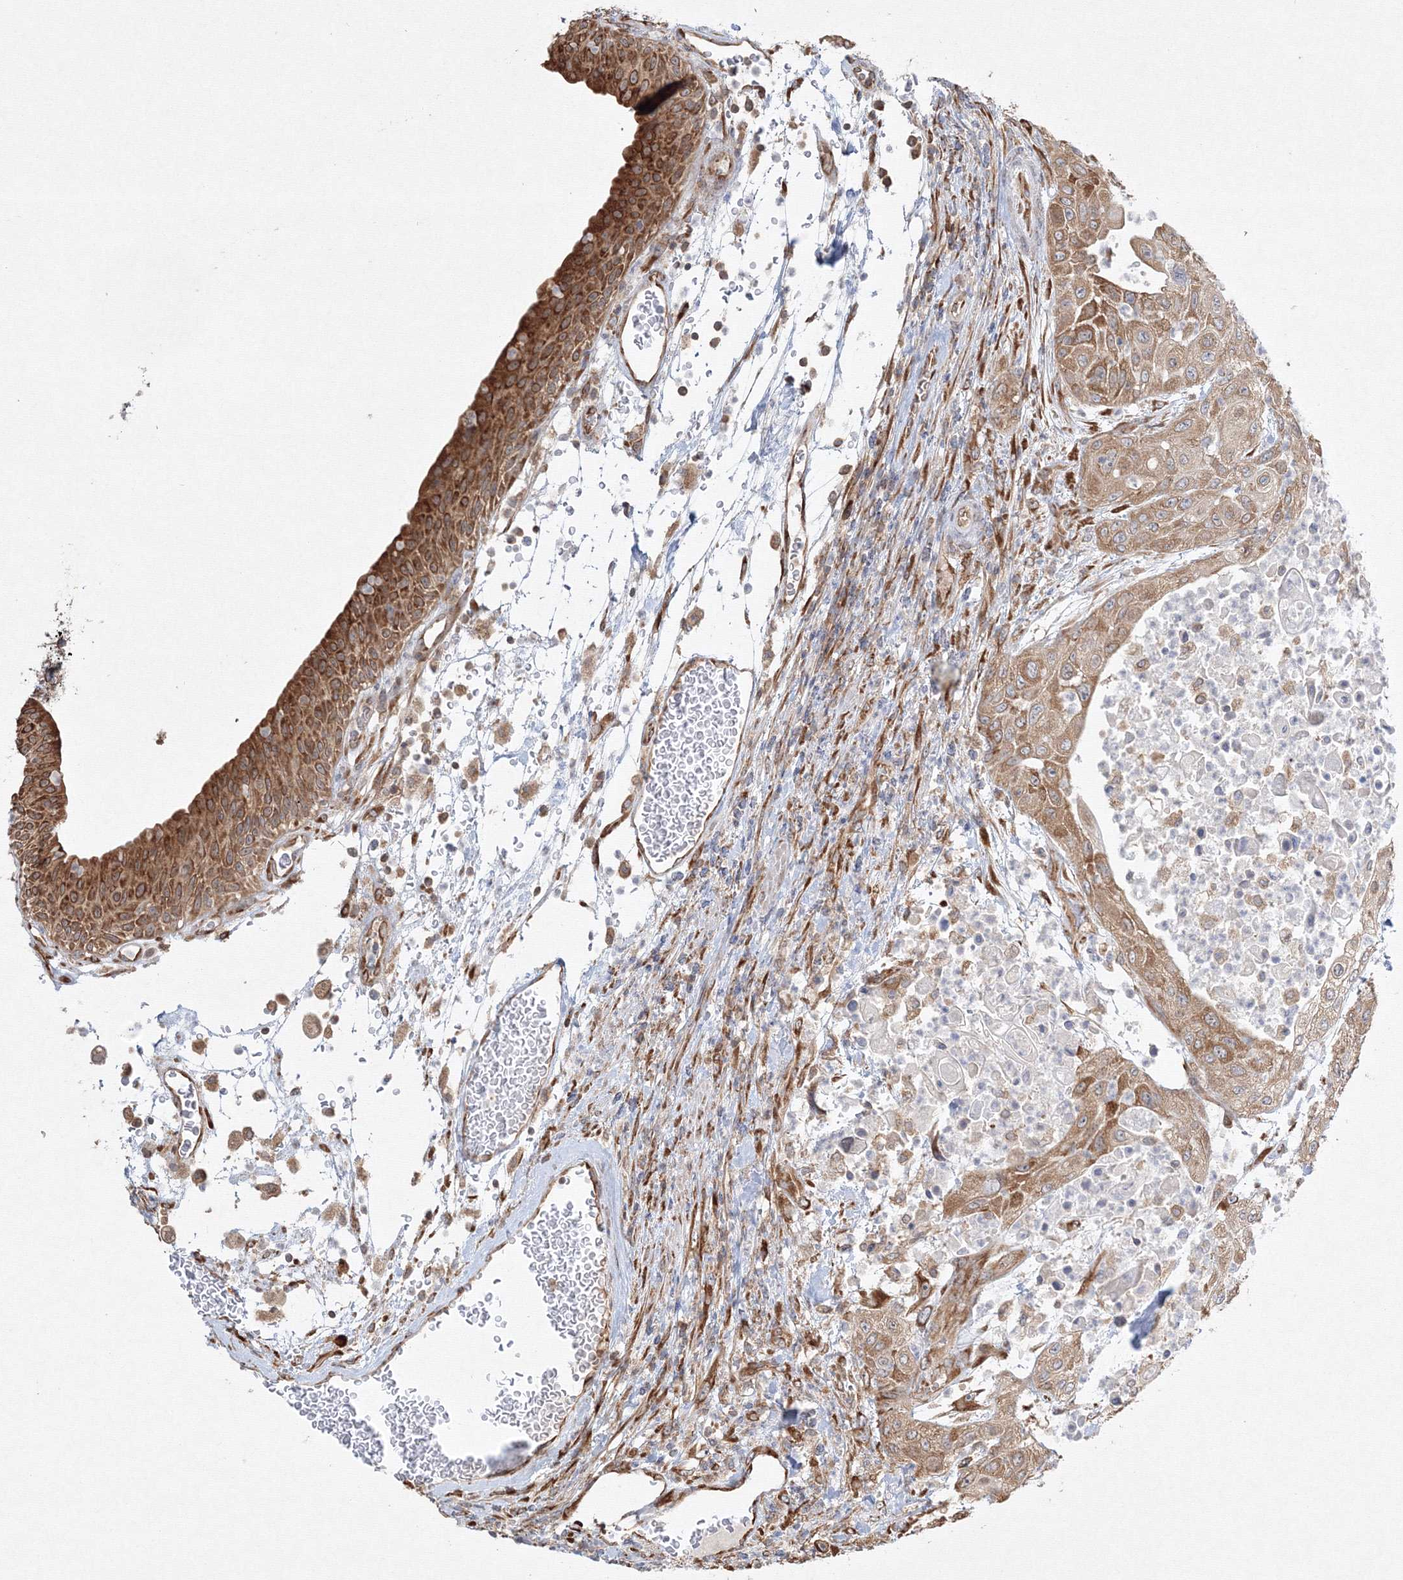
{"staining": {"intensity": "moderate", "quantity": ">75%", "location": "cytoplasmic/membranous"}, "tissue": "urothelial cancer", "cell_type": "Tumor cells", "image_type": "cancer", "snomed": [{"axis": "morphology", "description": "Urothelial carcinoma, High grade"}, {"axis": "topography", "description": "Urinary bladder"}], "caption": "About >75% of tumor cells in human urothelial cancer exhibit moderate cytoplasmic/membranous protein positivity as visualized by brown immunohistochemical staining.", "gene": "FBXL8", "patient": {"sex": "female", "age": 79}}